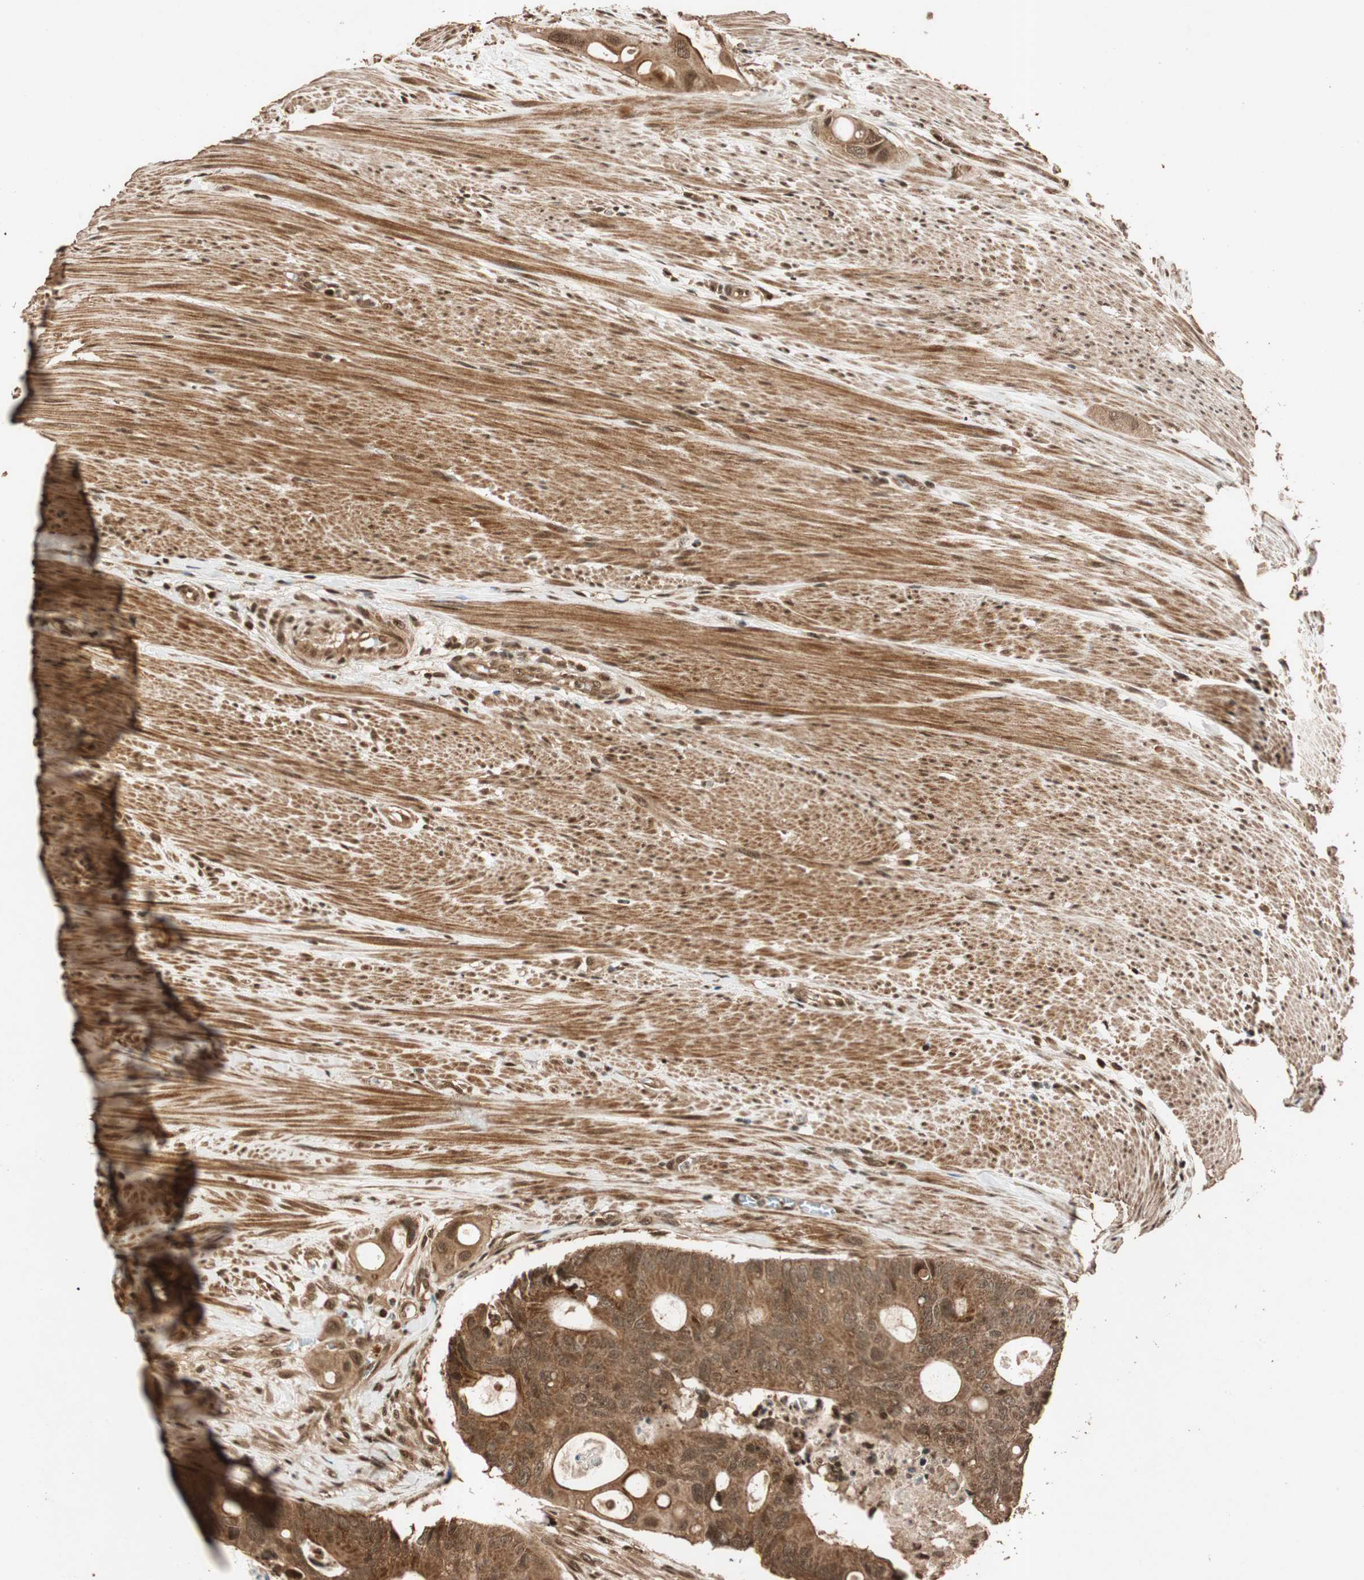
{"staining": {"intensity": "moderate", "quantity": ">75%", "location": "cytoplasmic/membranous"}, "tissue": "colorectal cancer", "cell_type": "Tumor cells", "image_type": "cancer", "snomed": [{"axis": "morphology", "description": "Adenocarcinoma, NOS"}, {"axis": "topography", "description": "Colon"}], "caption": "IHC (DAB) staining of colorectal adenocarcinoma reveals moderate cytoplasmic/membranous protein expression in about >75% of tumor cells. Nuclei are stained in blue.", "gene": "ALKBH5", "patient": {"sex": "female", "age": 57}}